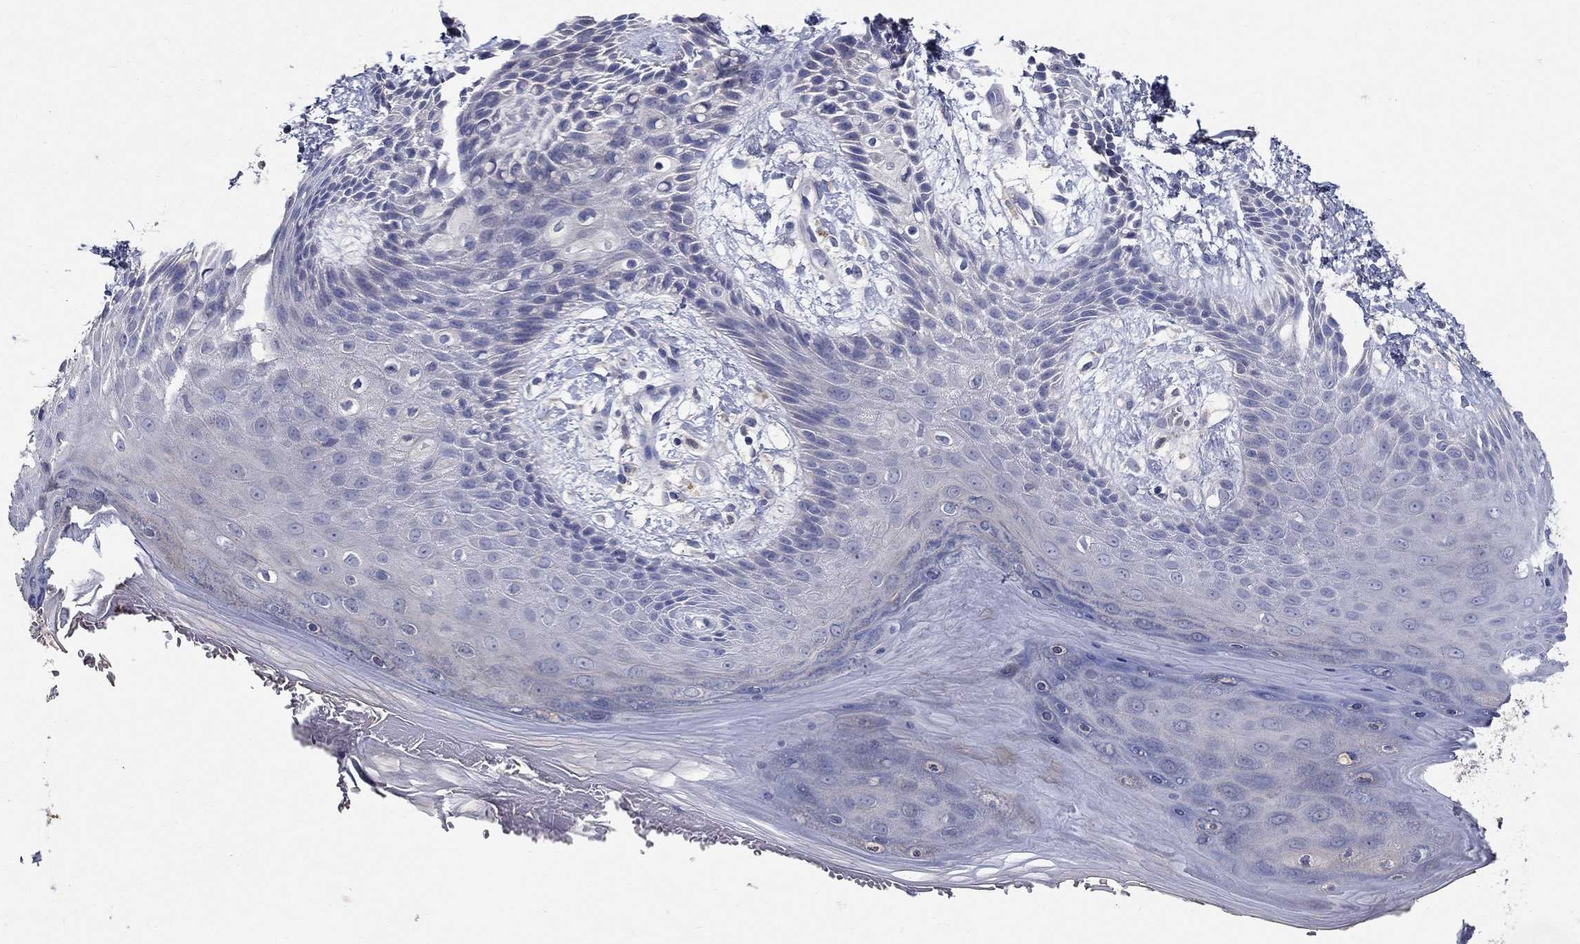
{"staining": {"intensity": "negative", "quantity": "none", "location": "none"}, "tissue": "skin", "cell_type": "Epidermal cells", "image_type": "normal", "snomed": [{"axis": "morphology", "description": "Normal tissue, NOS"}, {"axis": "topography", "description": "Anal"}], "caption": "Skin stained for a protein using IHC exhibits no positivity epidermal cells.", "gene": "PROZ", "patient": {"sex": "male", "age": 36}}